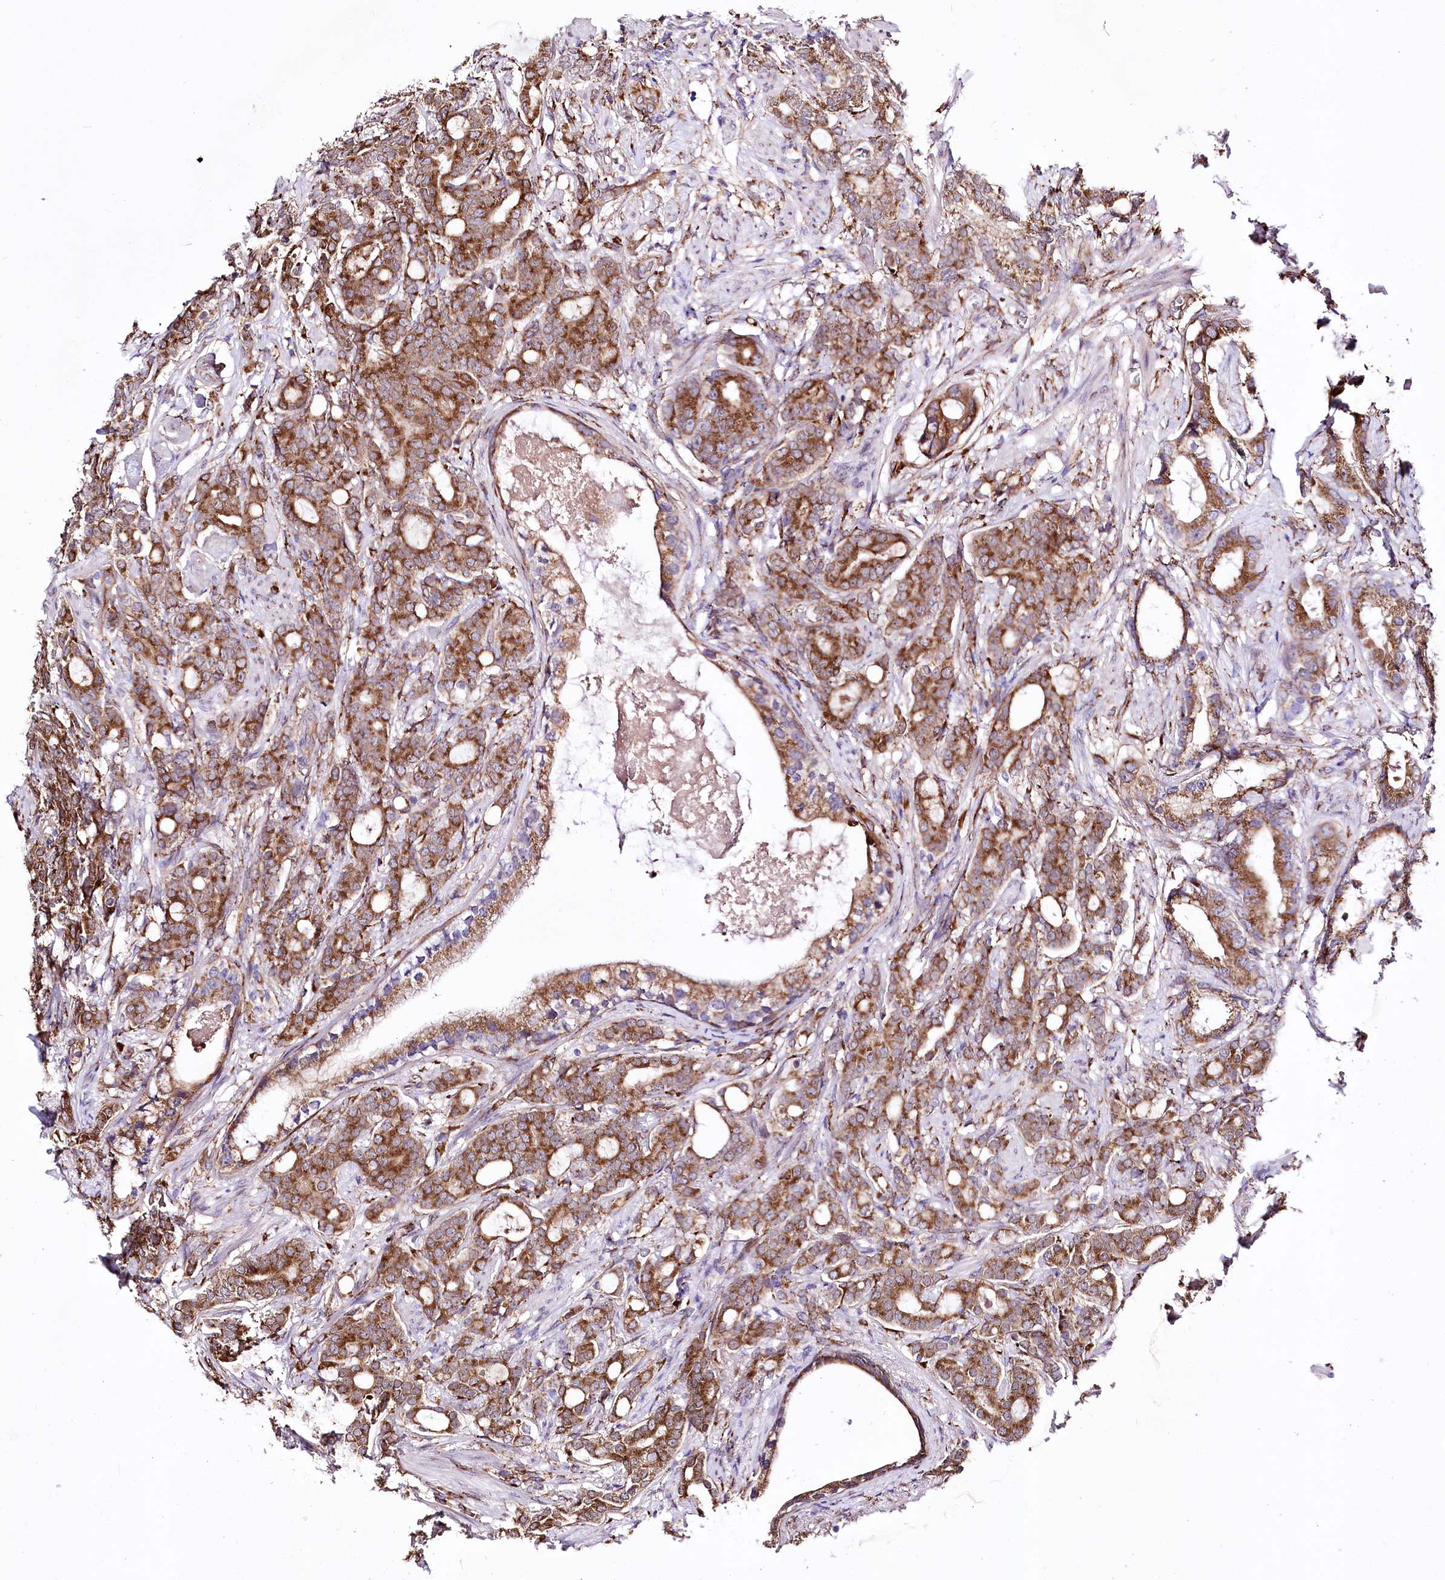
{"staining": {"intensity": "moderate", "quantity": ">75%", "location": "cytoplasmic/membranous"}, "tissue": "prostate cancer", "cell_type": "Tumor cells", "image_type": "cancer", "snomed": [{"axis": "morphology", "description": "Adenocarcinoma, Low grade"}, {"axis": "topography", "description": "Prostate"}], "caption": "Immunohistochemical staining of prostate cancer exhibits medium levels of moderate cytoplasmic/membranous protein positivity in about >75% of tumor cells.", "gene": "WWC1", "patient": {"sex": "male", "age": 71}}